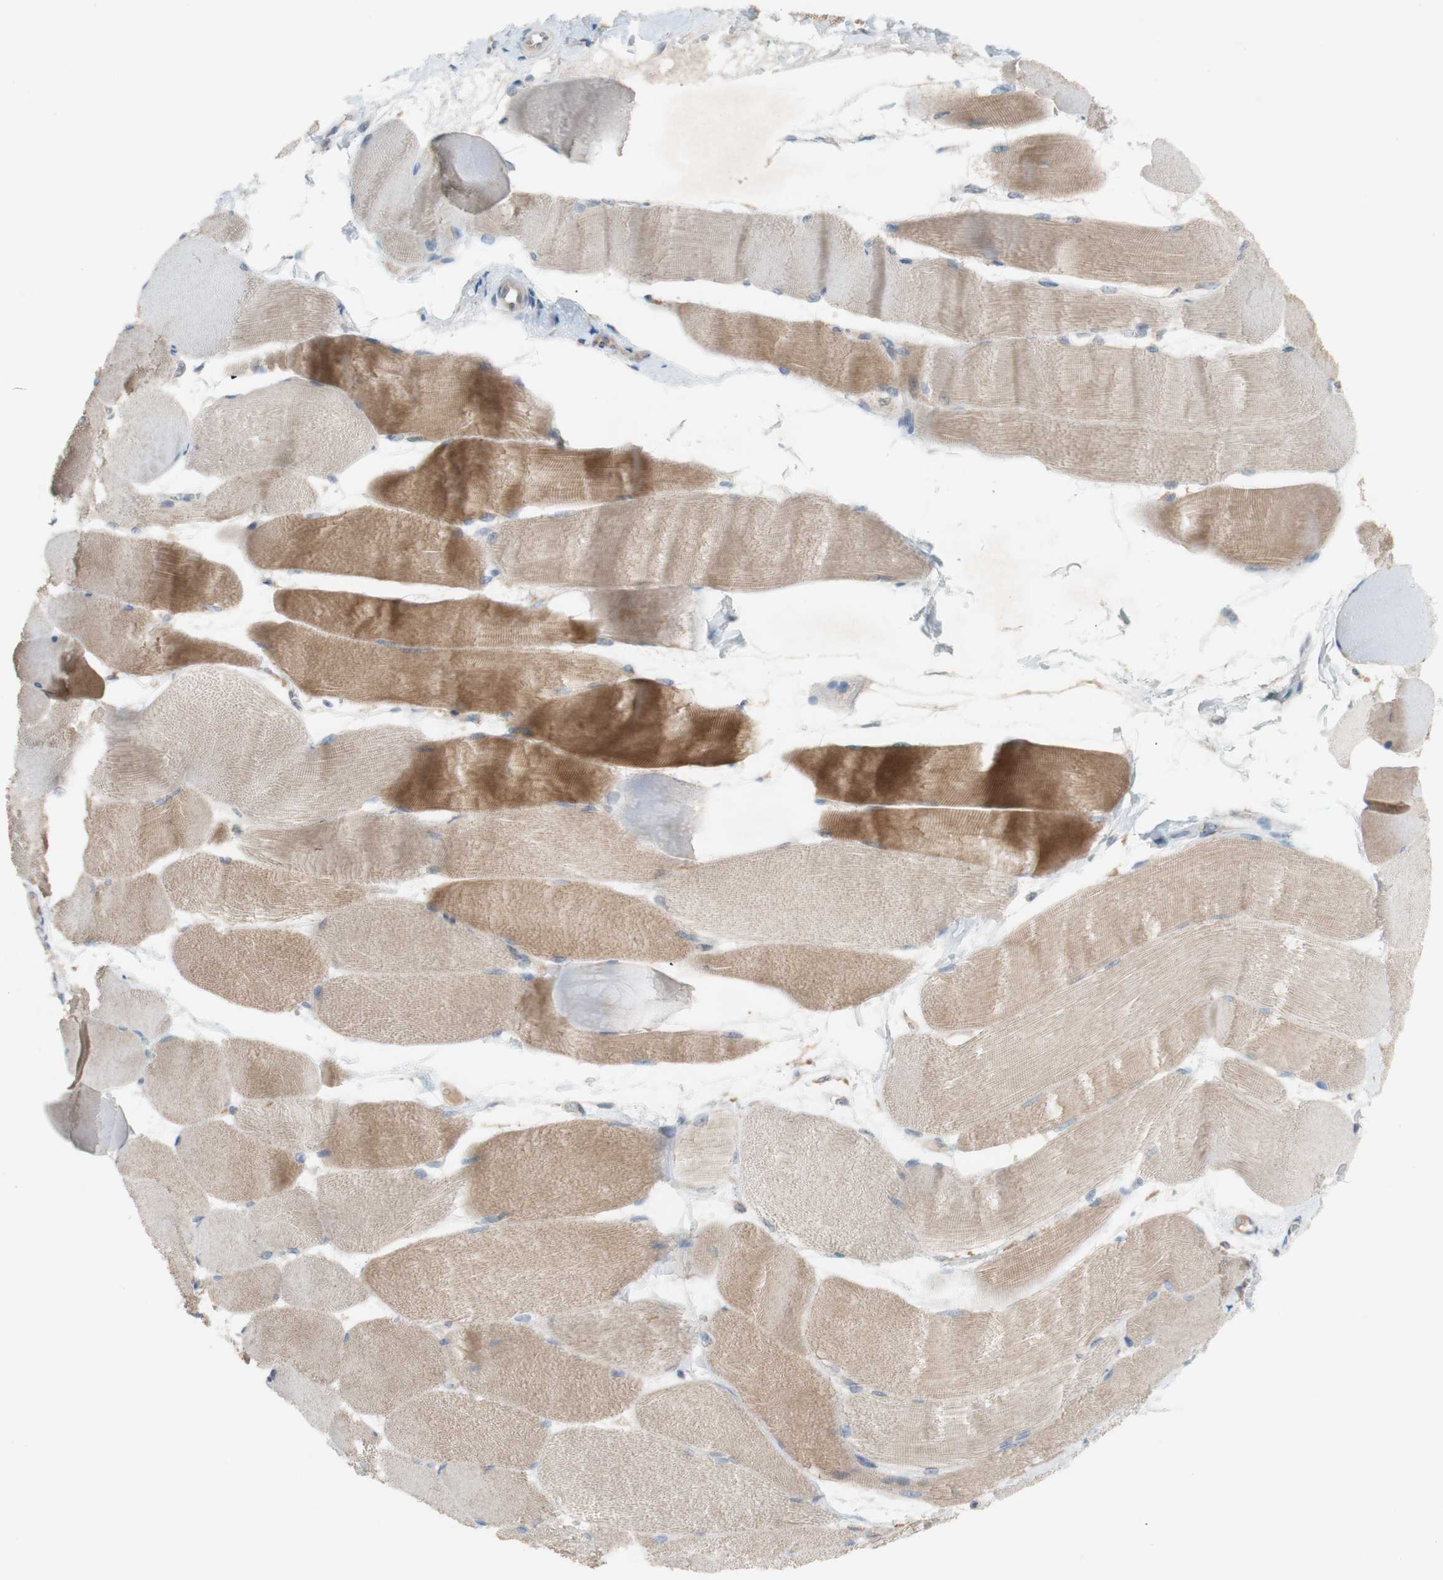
{"staining": {"intensity": "moderate", "quantity": ">75%", "location": "cytoplasmic/membranous"}, "tissue": "skeletal muscle", "cell_type": "Myocytes", "image_type": "normal", "snomed": [{"axis": "morphology", "description": "Normal tissue, NOS"}, {"axis": "morphology", "description": "Squamous cell carcinoma, NOS"}, {"axis": "topography", "description": "Skeletal muscle"}], "caption": "High-power microscopy captured an immunohistochemistry (IHC) image of benign skeletal muscle, revealing moderate cytoplasmic/membranous staining in about >75% of myocytes.", "gene": "PEX2", "patient": {"sex": "male", "age": 51}}